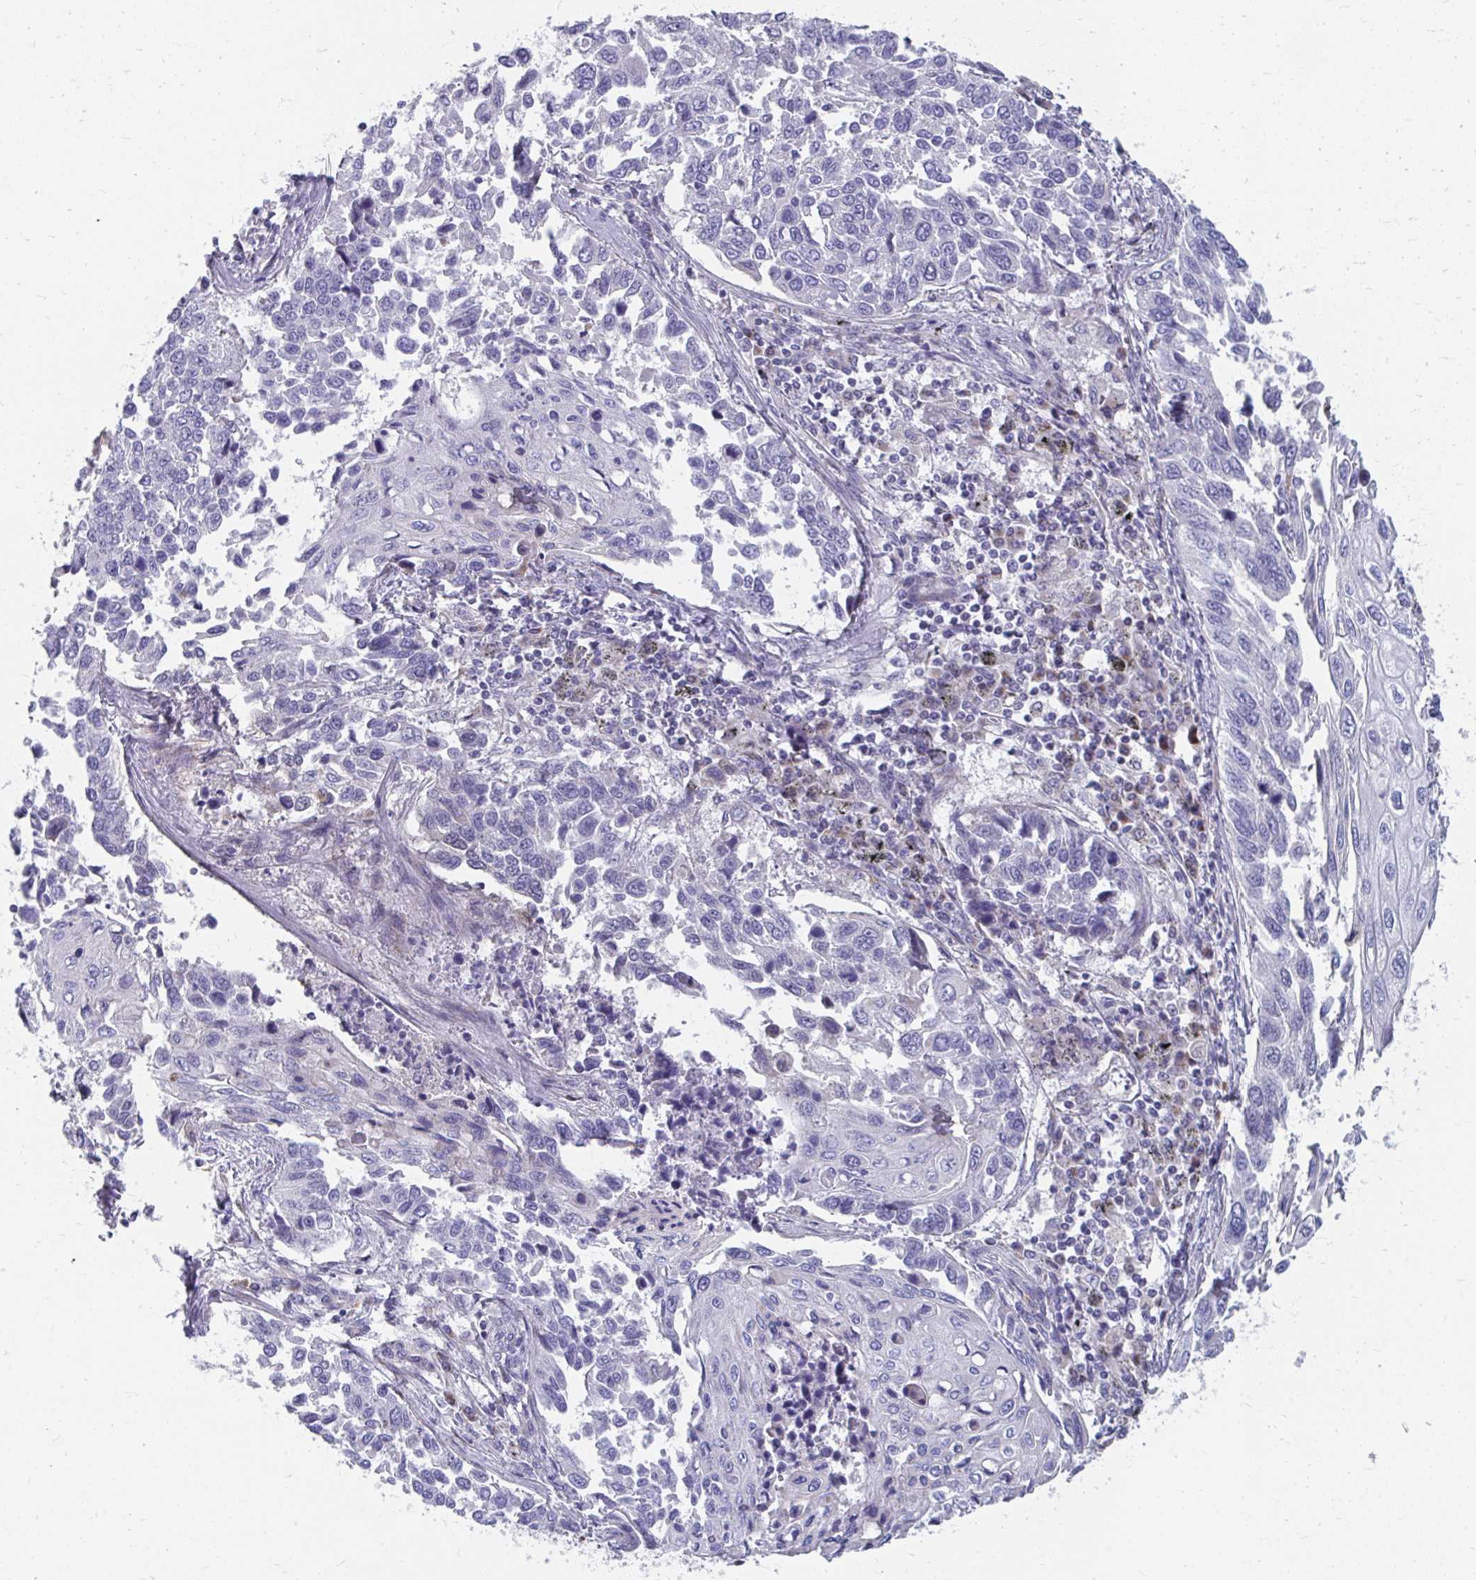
{"staining": {"intensity": "negative", "quantity": "none", "location": "none"}, "tissue": "lung cancer", "cell_type": "Tumor cells", "image_type": "cancer", "snomed": [{"axis": "morphology", "description": "Squamous cell carcinoma, NOS"}, {"axis": "topography", "description": "Lung"}], "caption": "Tumor cells are negative for protein expression in human squamous cell carcinoma (lung).", "gene": "PABIR3", "patient": {"sex": "male", "age": 62}}